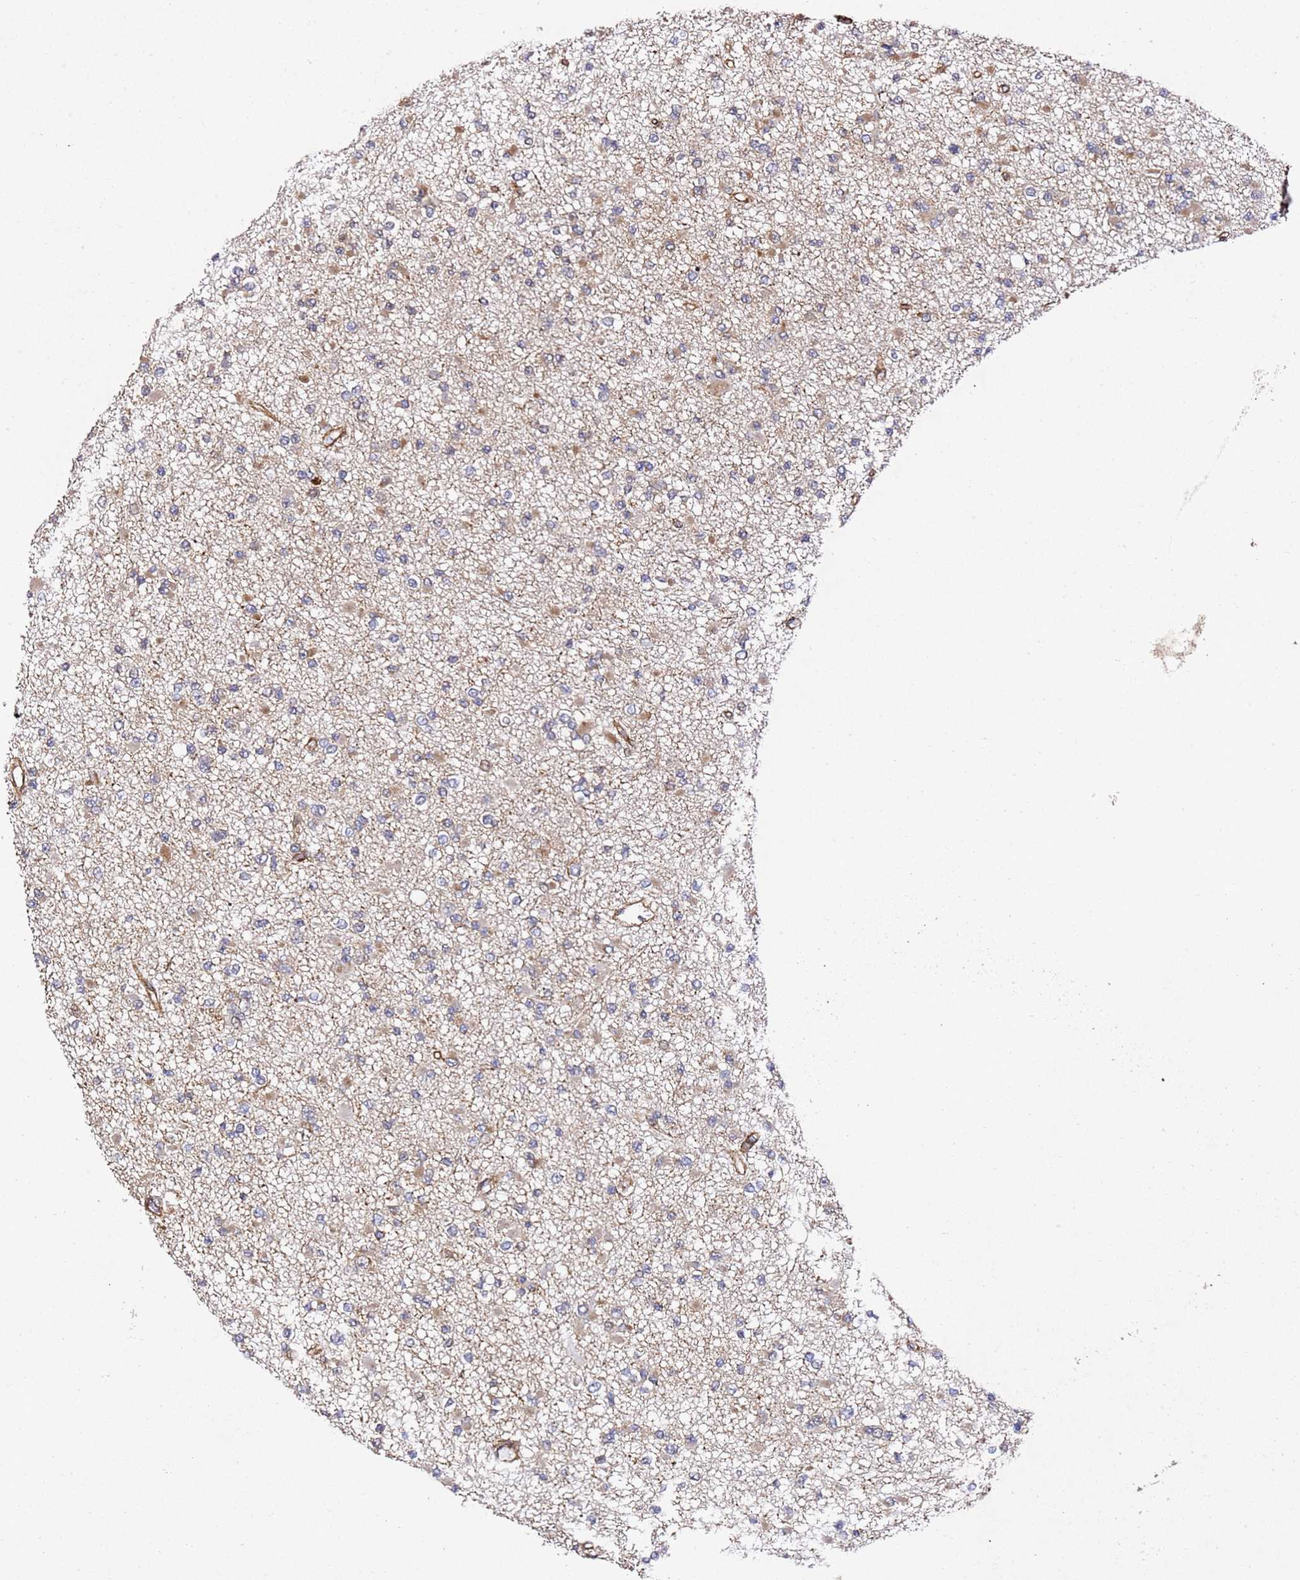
{"staining": {"intensity": "weak", "quantity": "25%-75%", "location": "cytoplasmic/membranous"}, "tissue": "glioma", "cell_type": "Tumor cells", "image_type": "cancer", "snomed": [{"axis": "morphology", "description": "Glioma, malignant, Low grade"}, {"axis": "topography", "description": "Brain"}], "caption": "There is low levels of weak cytoplasmic/membranous expression in tumor cells of glioma, as demonstrated by immunohistochemical staining (brown color).", "gene": "ZNF296", "patient": {"sex": "female", "age": 22}}